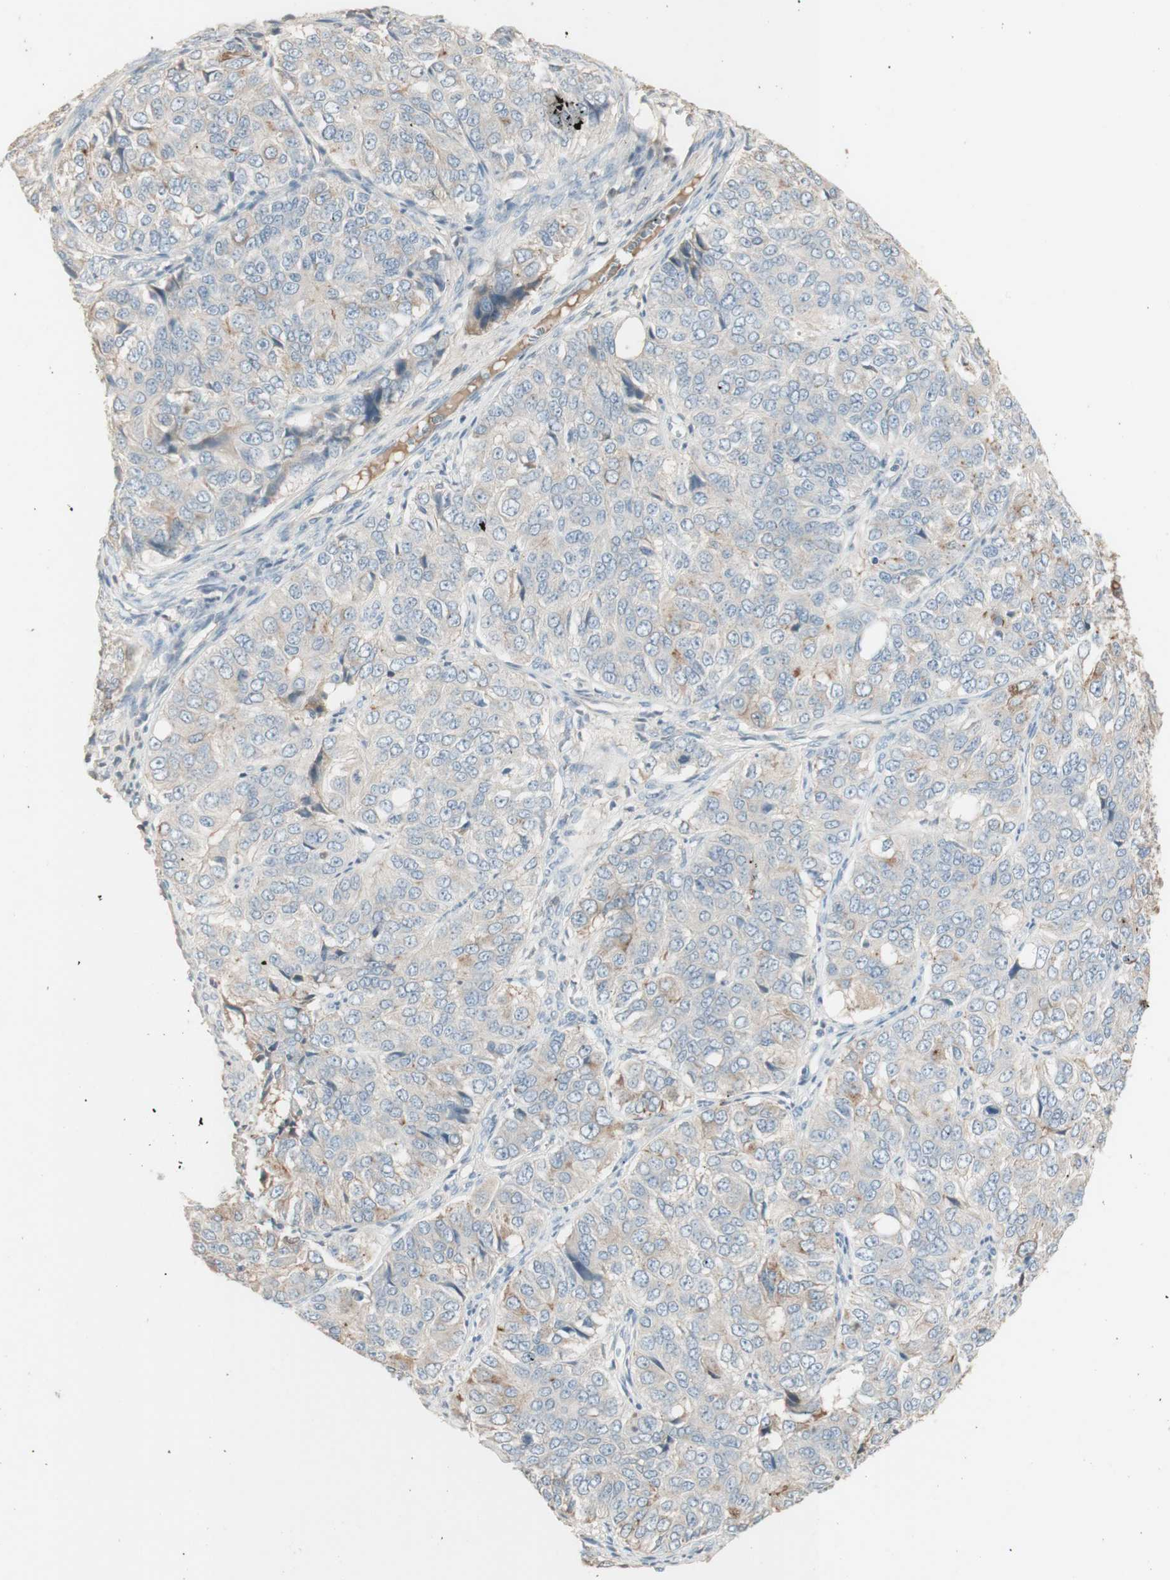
{"staining": {"intensity": "negative", "quantity": "none", "location": "none"}, "tissue": "ovarian cancer", "cell_type": "Tumor cells", "image_type": "cancer", "snomed": [{"axis": "morphology", "description": "Carcinoma, endometroid"}, {"axis": "topography", "description": "Ovary"}], "caption": "The histopathology image reveals no staining of tumor cells in ovarian cancer (endometroid carcinoma).", "gene": "IFNG", "patient": {"sex": "female", "age": 51}}